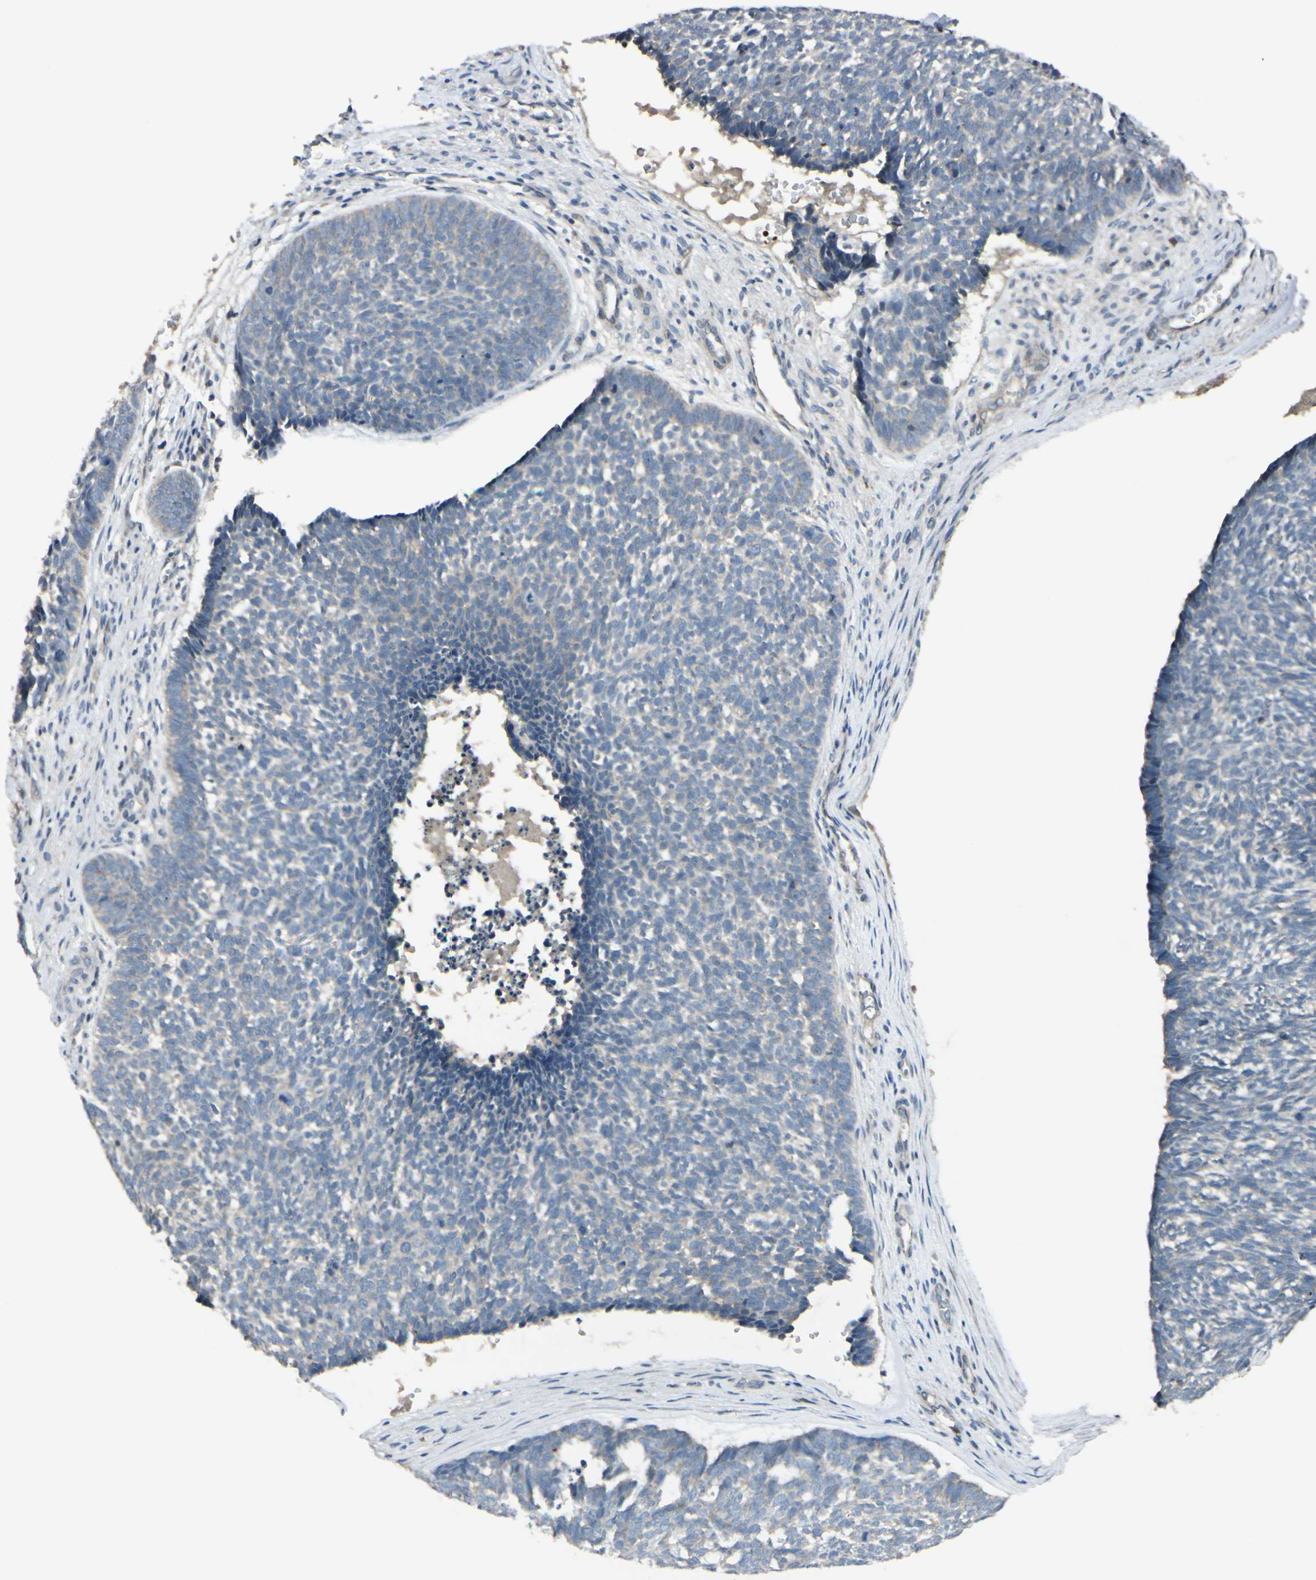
{"staining": {"intensity": "negative", "quantity": "none", "location": "none"}, "tissue": "skin cancer", "cell_type": "Tumor cells", "image_type": "cancer", "snomed": [{"axis": "morphology", "description": "Basal cell carcinoma"}, {"axis": "topography", "description": "Skin"}], "caption": "A high-resolution image shows immunohistochemistry staining of basal cell carcinoma (skin), which shows no significant staining in tumor cells.", "gene": "PPP3CB", "patient": {"sex": "male", "age": 84}}